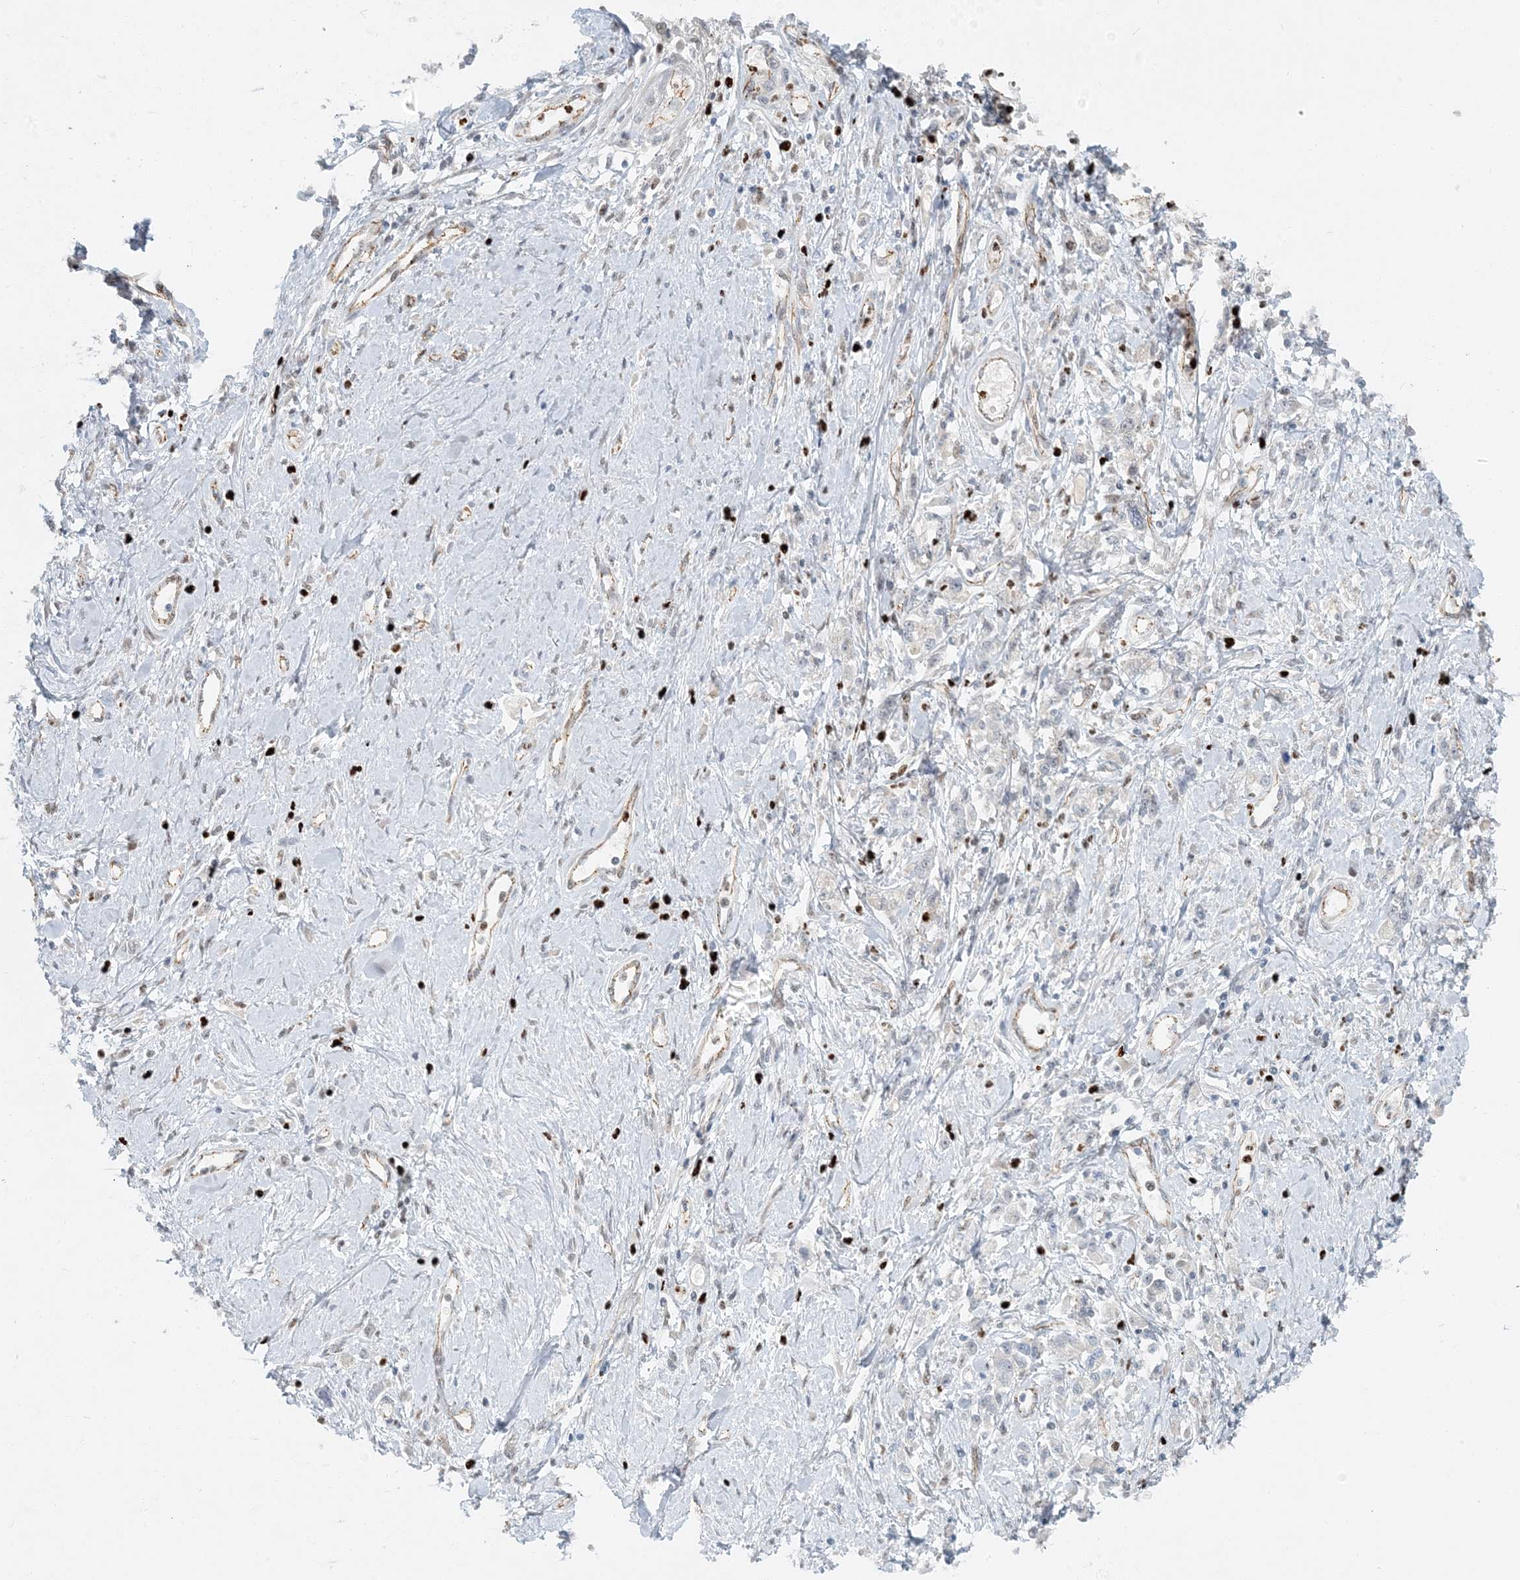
{"staining": {"intensity": "negative", "quantity": "none", "location": "none"}, "tissue": "stomach cancer", "cell_type": "Tumor cells", "image_type": "cancer", "snomed": [{"axis": "morphology", "description": "Adenocarcinoma, NOS"}, {"axis": "topography", "description": "Stomach"}], "caption": "Protein analysis of stomach cancer exhibits no significant expression in tumor cells.", "gene": "AK9", "patient": {"sex": "female", "age": 76}}